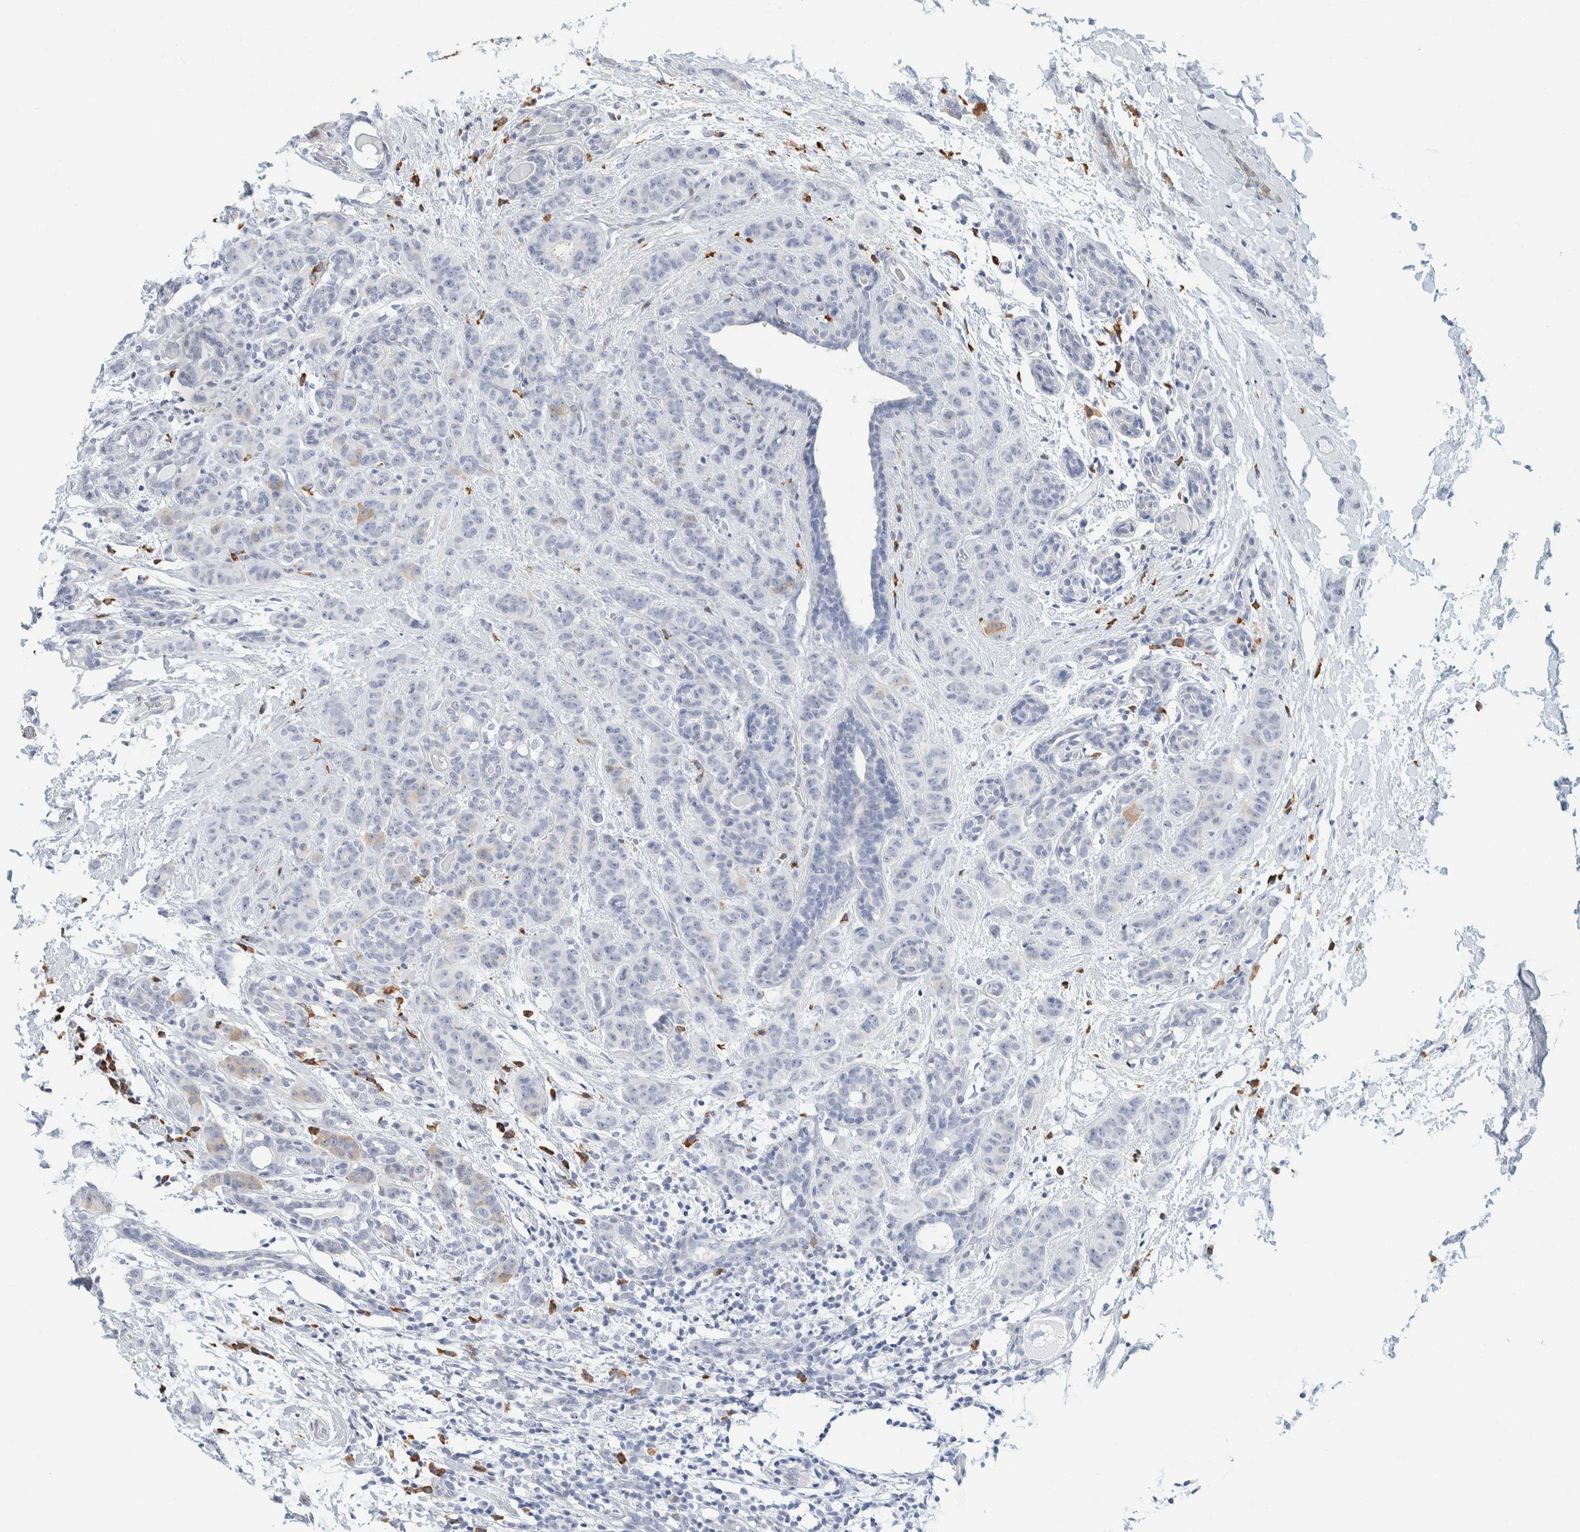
{"staining": {"intensity": "negative", "quantity": "none", "location": "none"}, "tissue": "breast cancer", "cell_type": "Tumor cells", "image_type": "cancer", "snomed": [{"axis": "morphology", "description": "Normal tissue, NOS"}, {"axis": "morphology", "description": "Duct carcinoma"}, {"axis": "topography", "description": "Breast"}], "caption": "This is an IHC micrograph of breast cancer. There is no expression in tumor cells.", "gene": "ARHGAP27", "patient": {"sex": "female", "age": 40}}